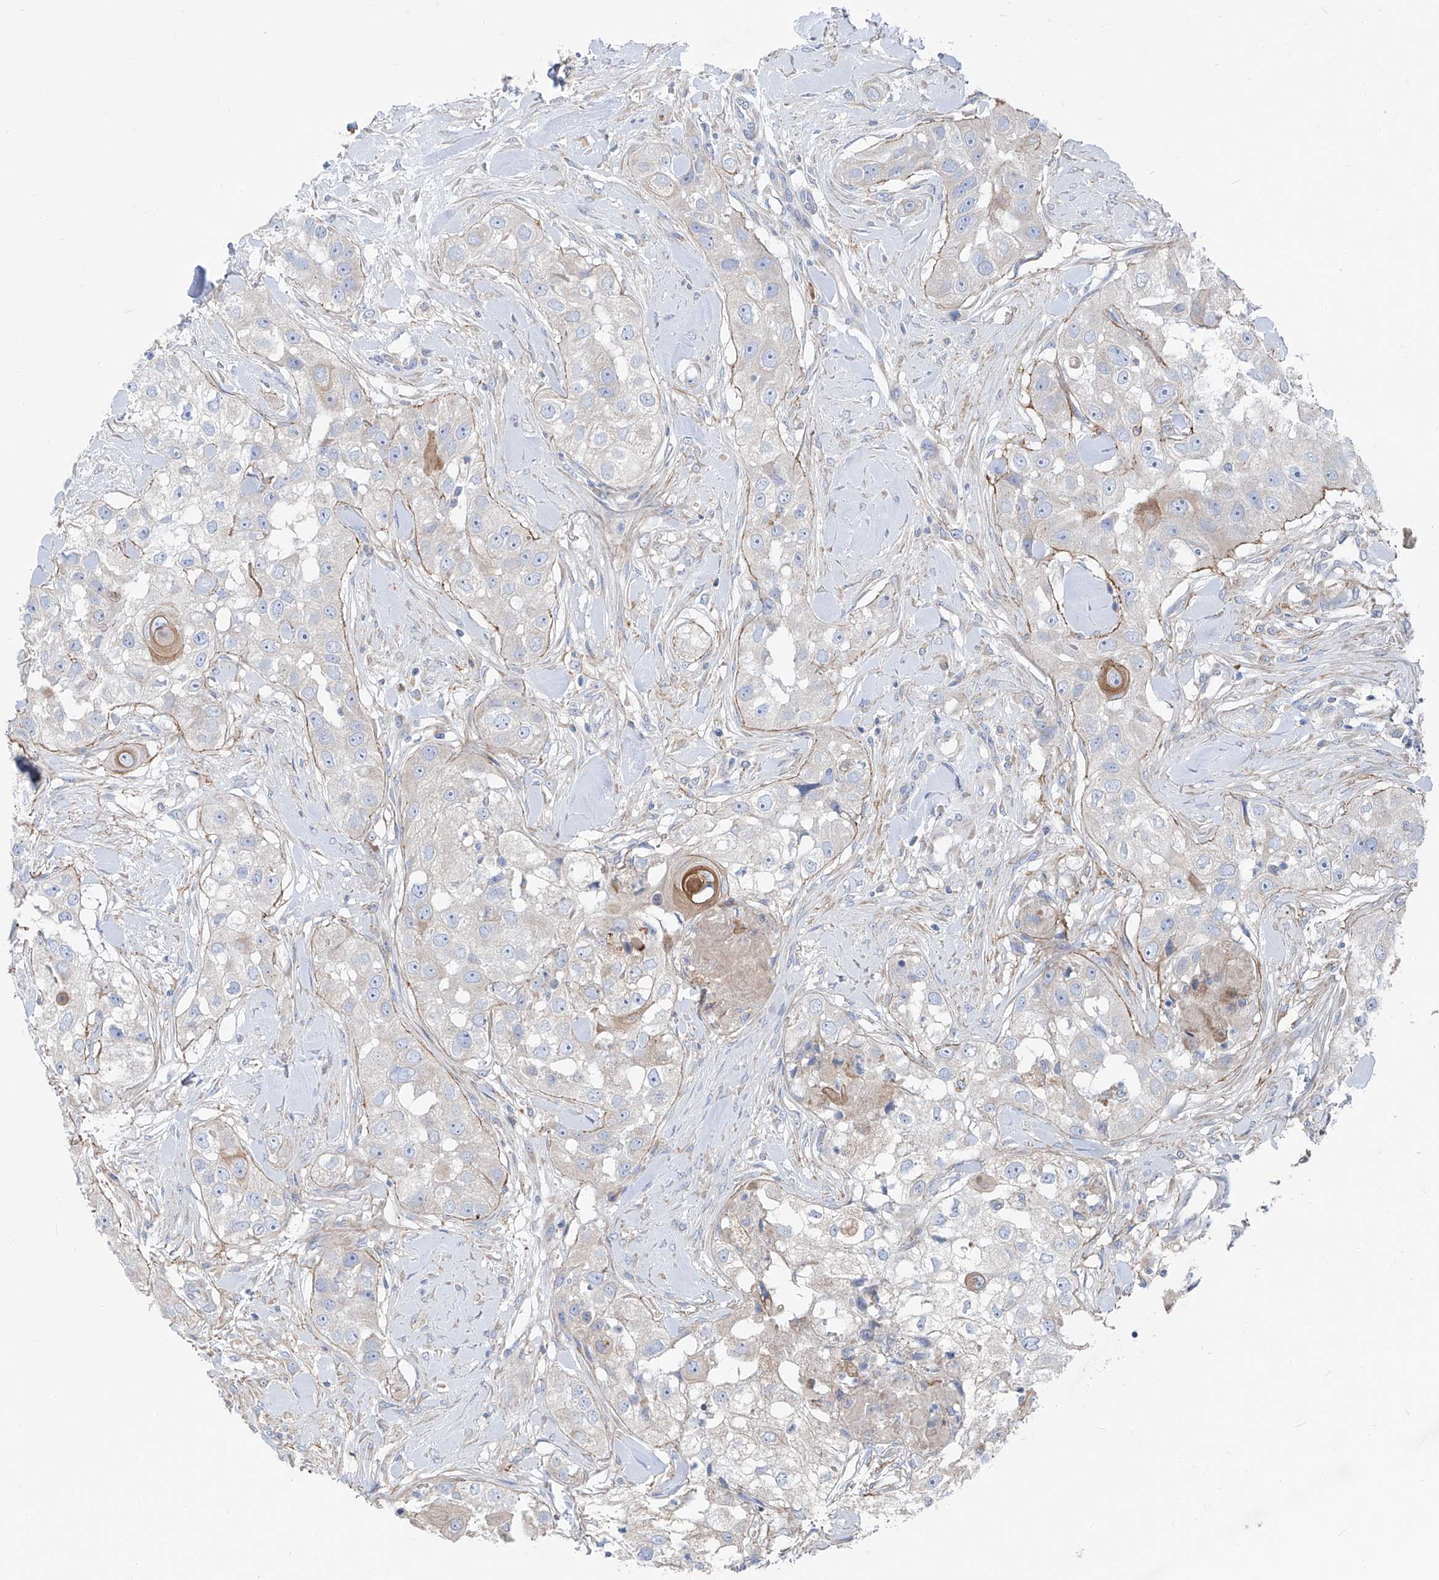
{"staining": {"intensity": "weak", "quantity": "<25%", "location": "cytoplasmic/membranous"}, "tissue": "head and neck cancer", "cell_type": "Tumor cells", "image_type": "cancer", "snomed": [{"axis": "morphology", "description": "Normal tissue, NOS"}, {"axis": "morphology", "description": "Squamous cell carcinoma, NOS"}, {"axis": "topography", "description": "Skeletal muscle"}, {"axis": "topography", "description": "Head-Neck"}], "caption": "An immunohistochemistry photomicrograph of head and neck squamous cell carcinoma is shown. There is no staining in tumor cells of head and neck squamous cell carcinoma.", "gene": "UFL1", "patient": {"sex": "male", "age": 51}}